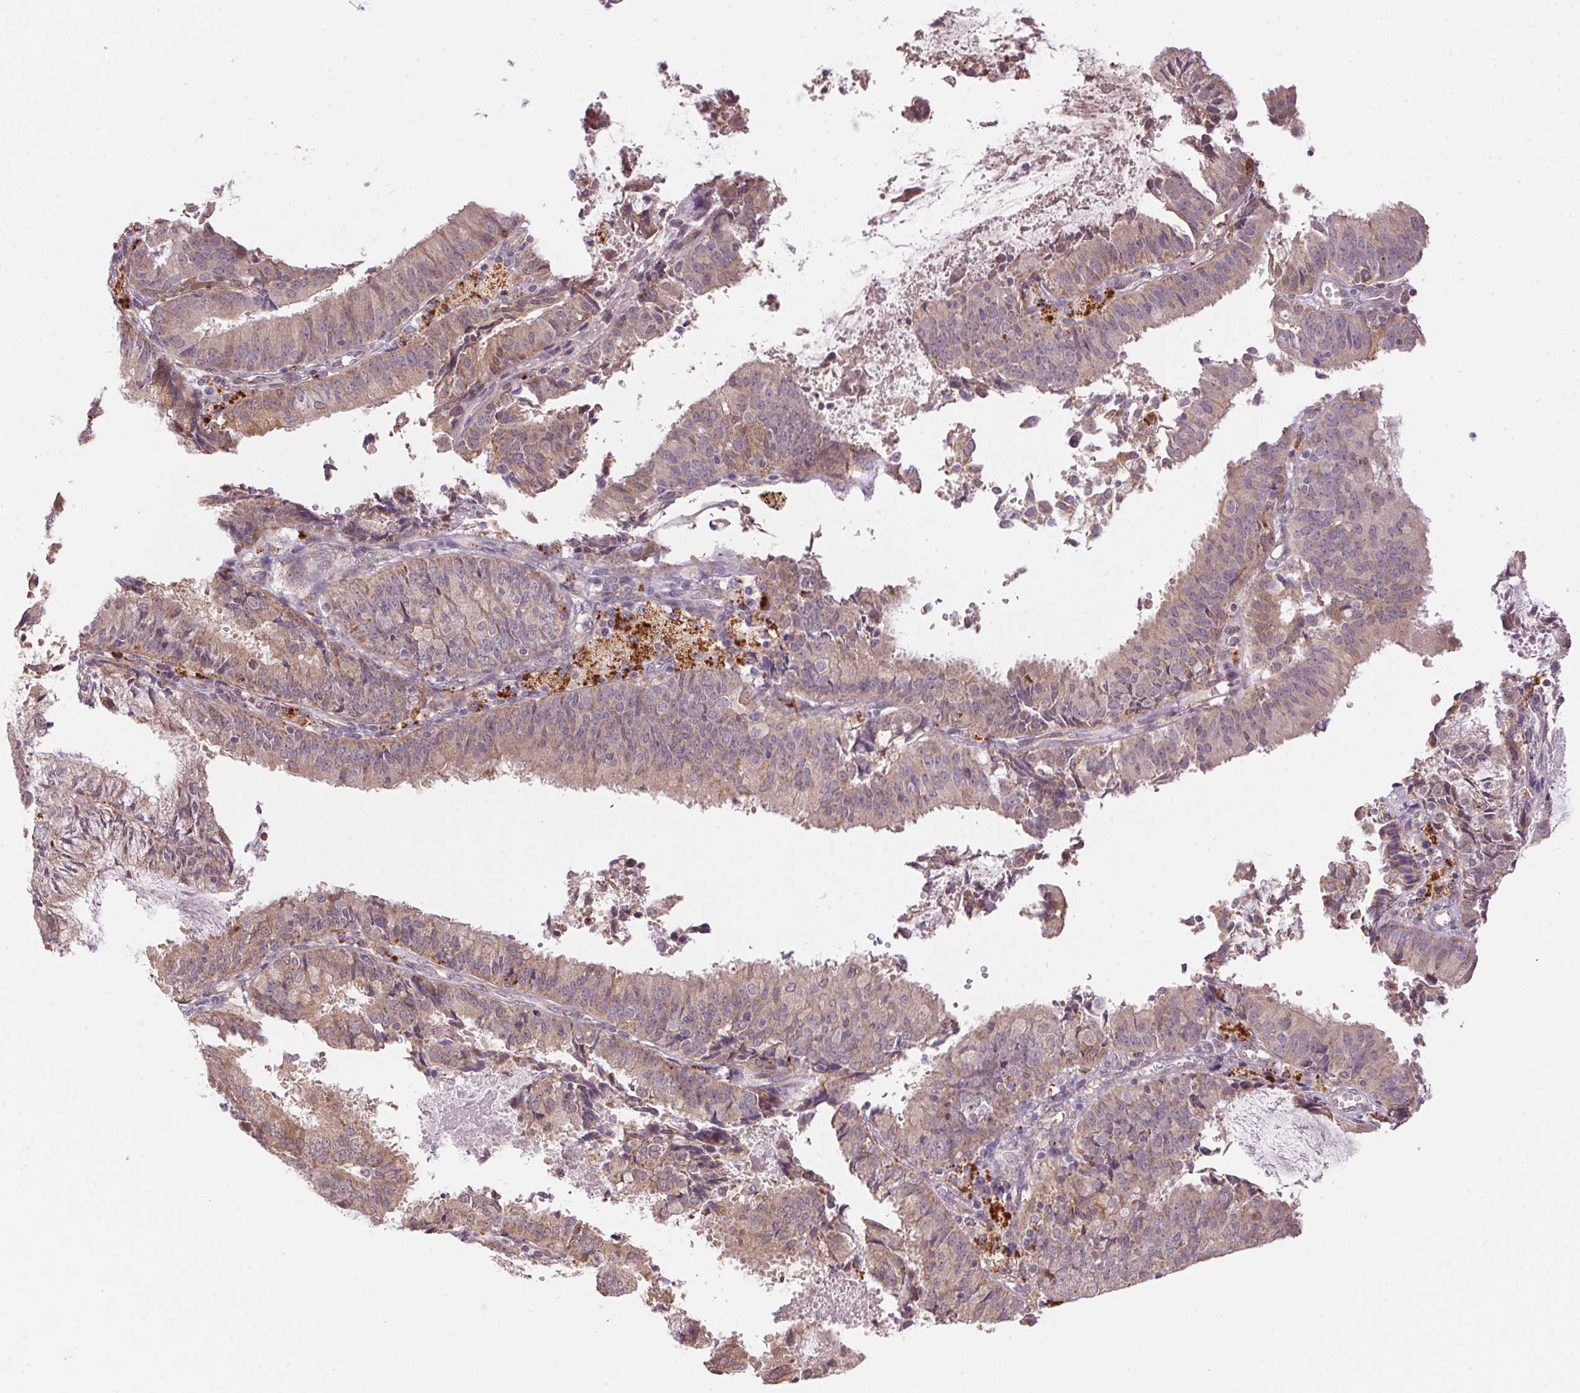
{"staining": {"intensity": "weak", "quantity": "25%-75%", "location": "cytoplasmic/membranous"}, "tissue": "endometrial cancer", "cell_type": "Tumor cells", "image_type": "cancer", "snomed": [{"axis": "morphology", "description": "Adenocarcinoma, NOS"}, {"axis": "topography", "description": "Endometrium"}], "caption": "Immunohistochemistry (IHC) (DAB (3,3'-diaminobenzidine)) staining of human endometrial adenocarcinoma reveals weak cytoplasmic/membranous protein positivity in approximately 25%-75% of tumor cells. (IHC, brightfield microscopy, high magnification).", "gene": "ADH5", "patient": {"sex": "female", "age": 57}}